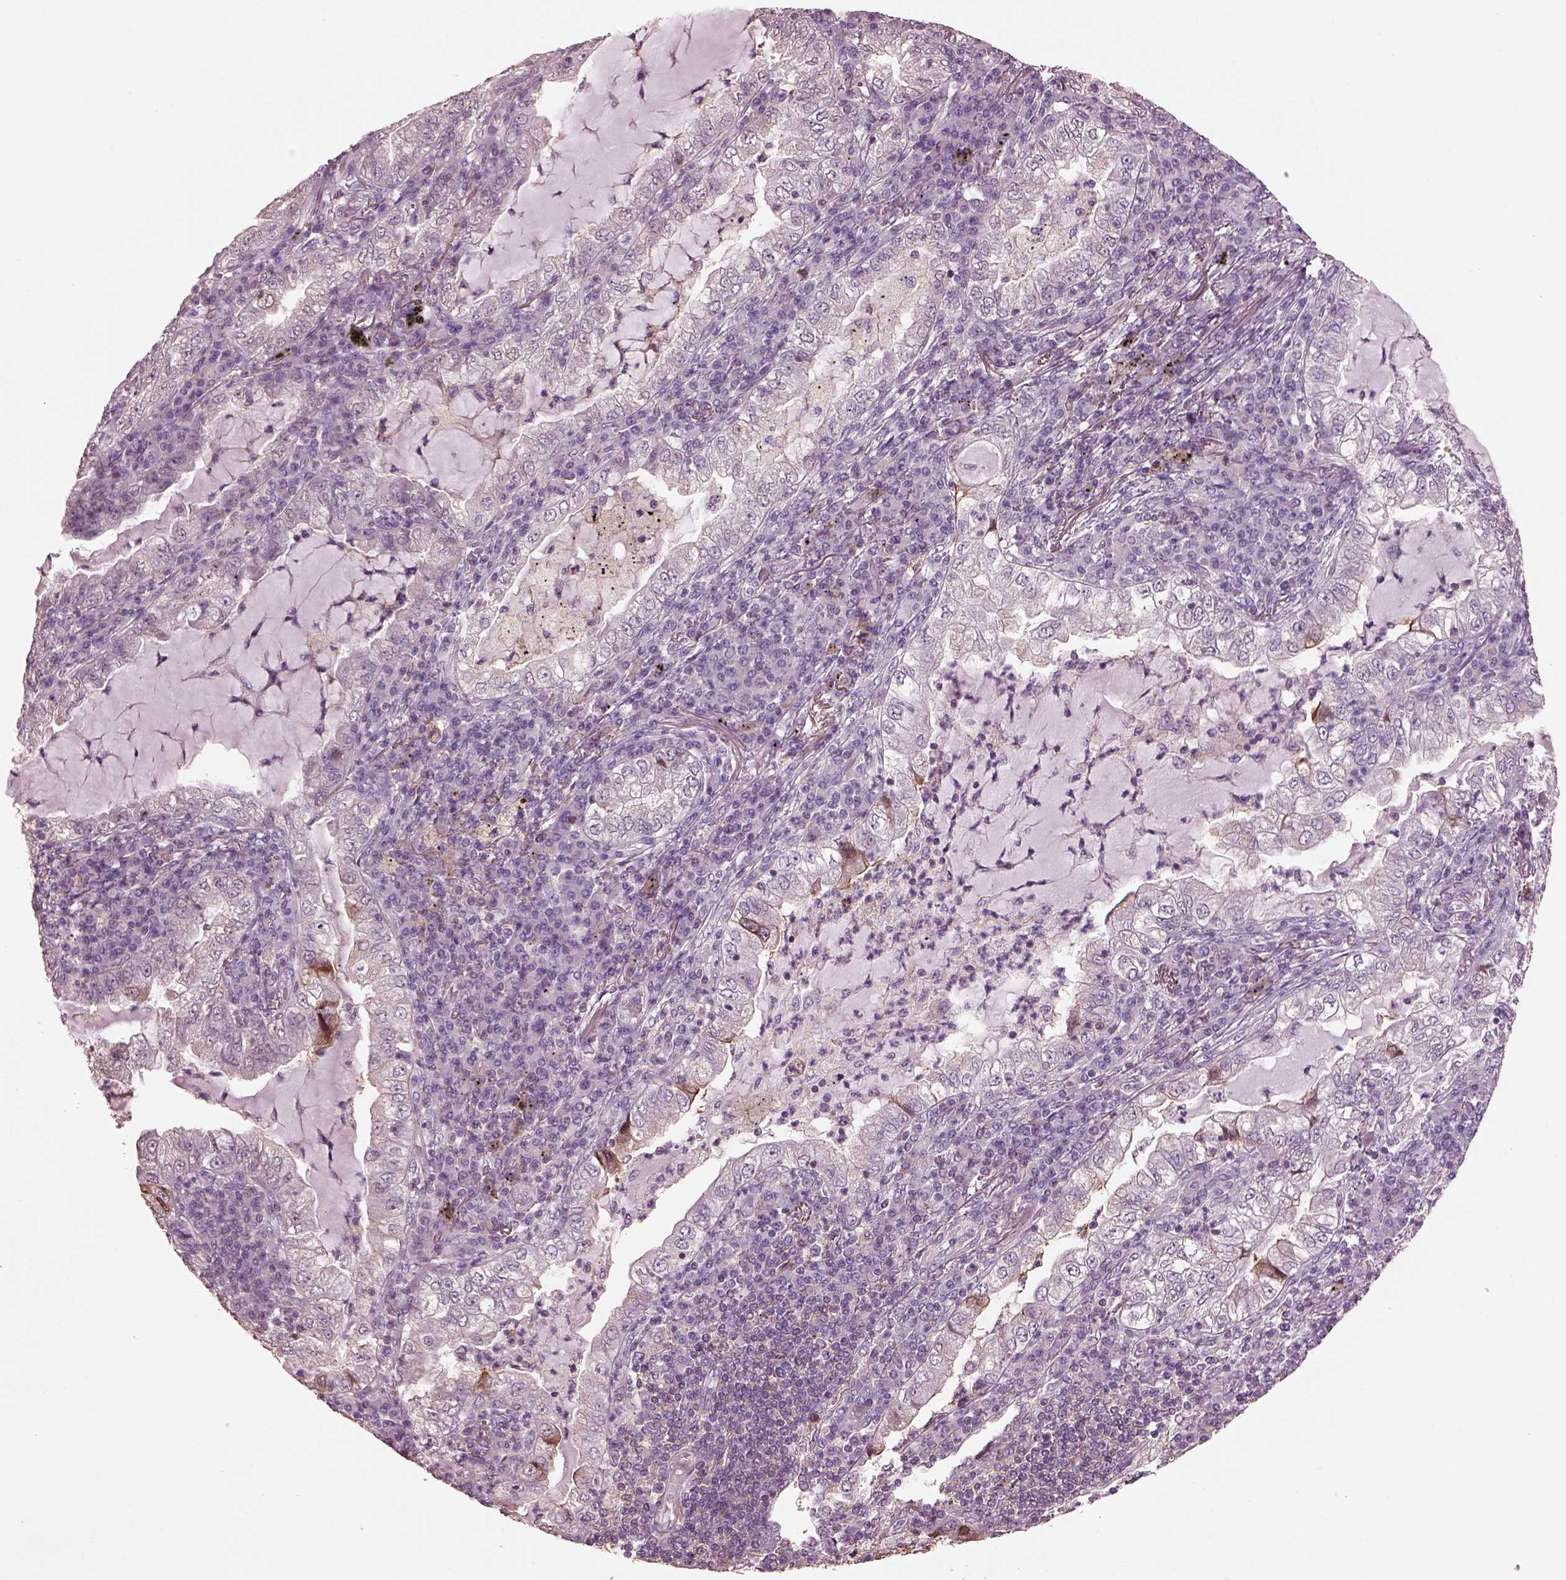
{"staining": {"intensity": "negative", "quantity": "none", "location": "none"}, "tissue": "lung cancer", "cell_type": "Tumor cells", "image_type": "cancer", "snomed": [{"axis": "morphology", "description": "Adenocarcinoma, NOS"}, {"axis": "topography", "description": "Lung"}], "caption": "Tumor cells show no significant staining in lung adenocarcinoma.", "gene": "SRI", "patient": {"sex": "female", "age": 73}}